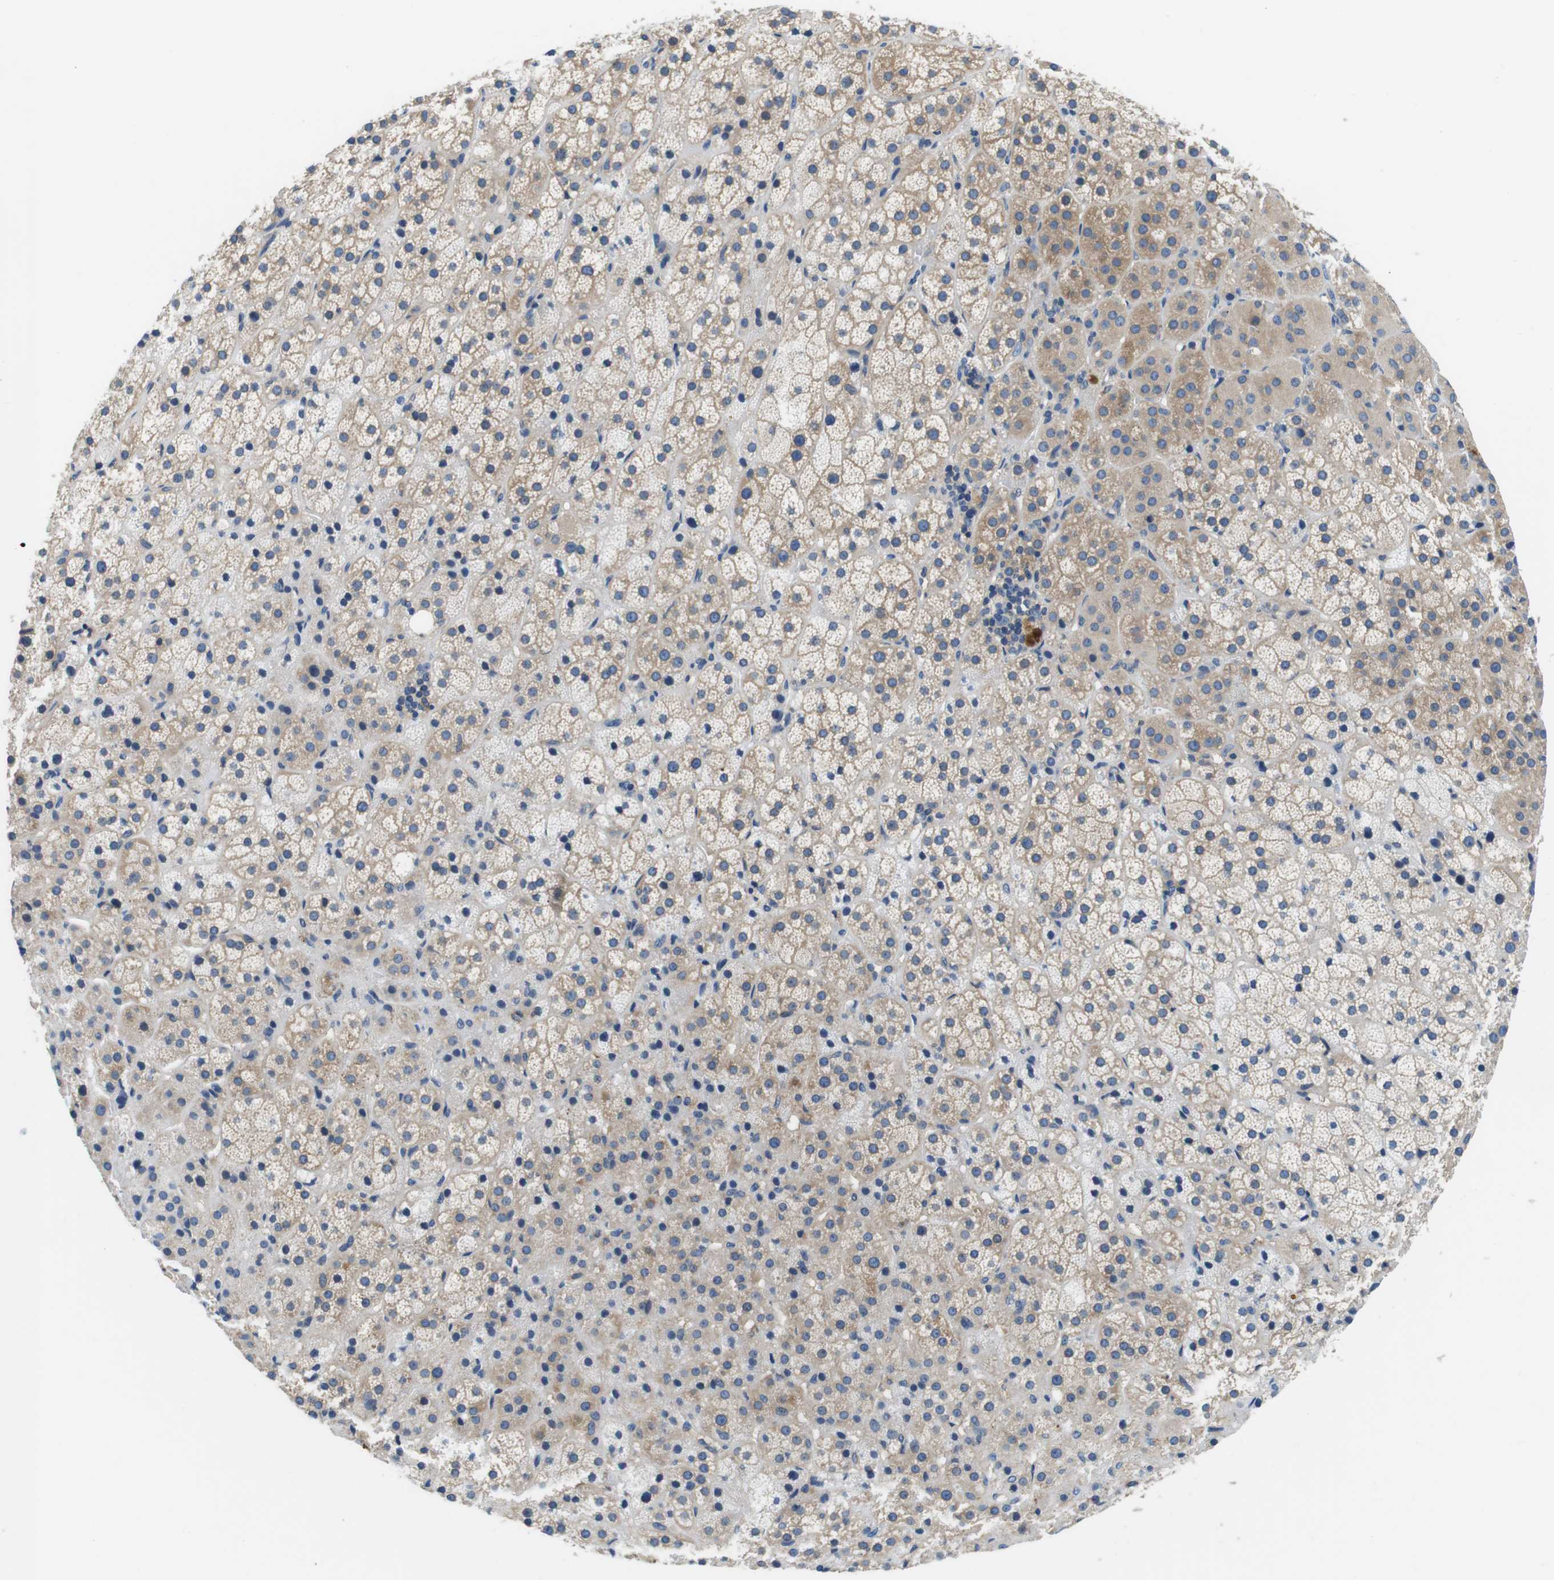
{"staining": {"intensity": "strong", "quantity": "<25%", "location": "cytoplasmic/membranous"}, "tissue": "adrenal gland", "cell_type": "Glandular cells", "image_type": "normal", "snomed": [{"axis": "morphology", "description": "Normal tissue, NOS"}, {"axis": "topography", "description": "Adrenal gland"}], "caption": "IHC image of benign human adrenal gland stained for a protein (brown), which shows medium levels of strong cytoplasmic/membranous staining in approximately <25% of glandular cells.", "gene": "DENND4C", "patient": {"sex": "female", "age": 57}}